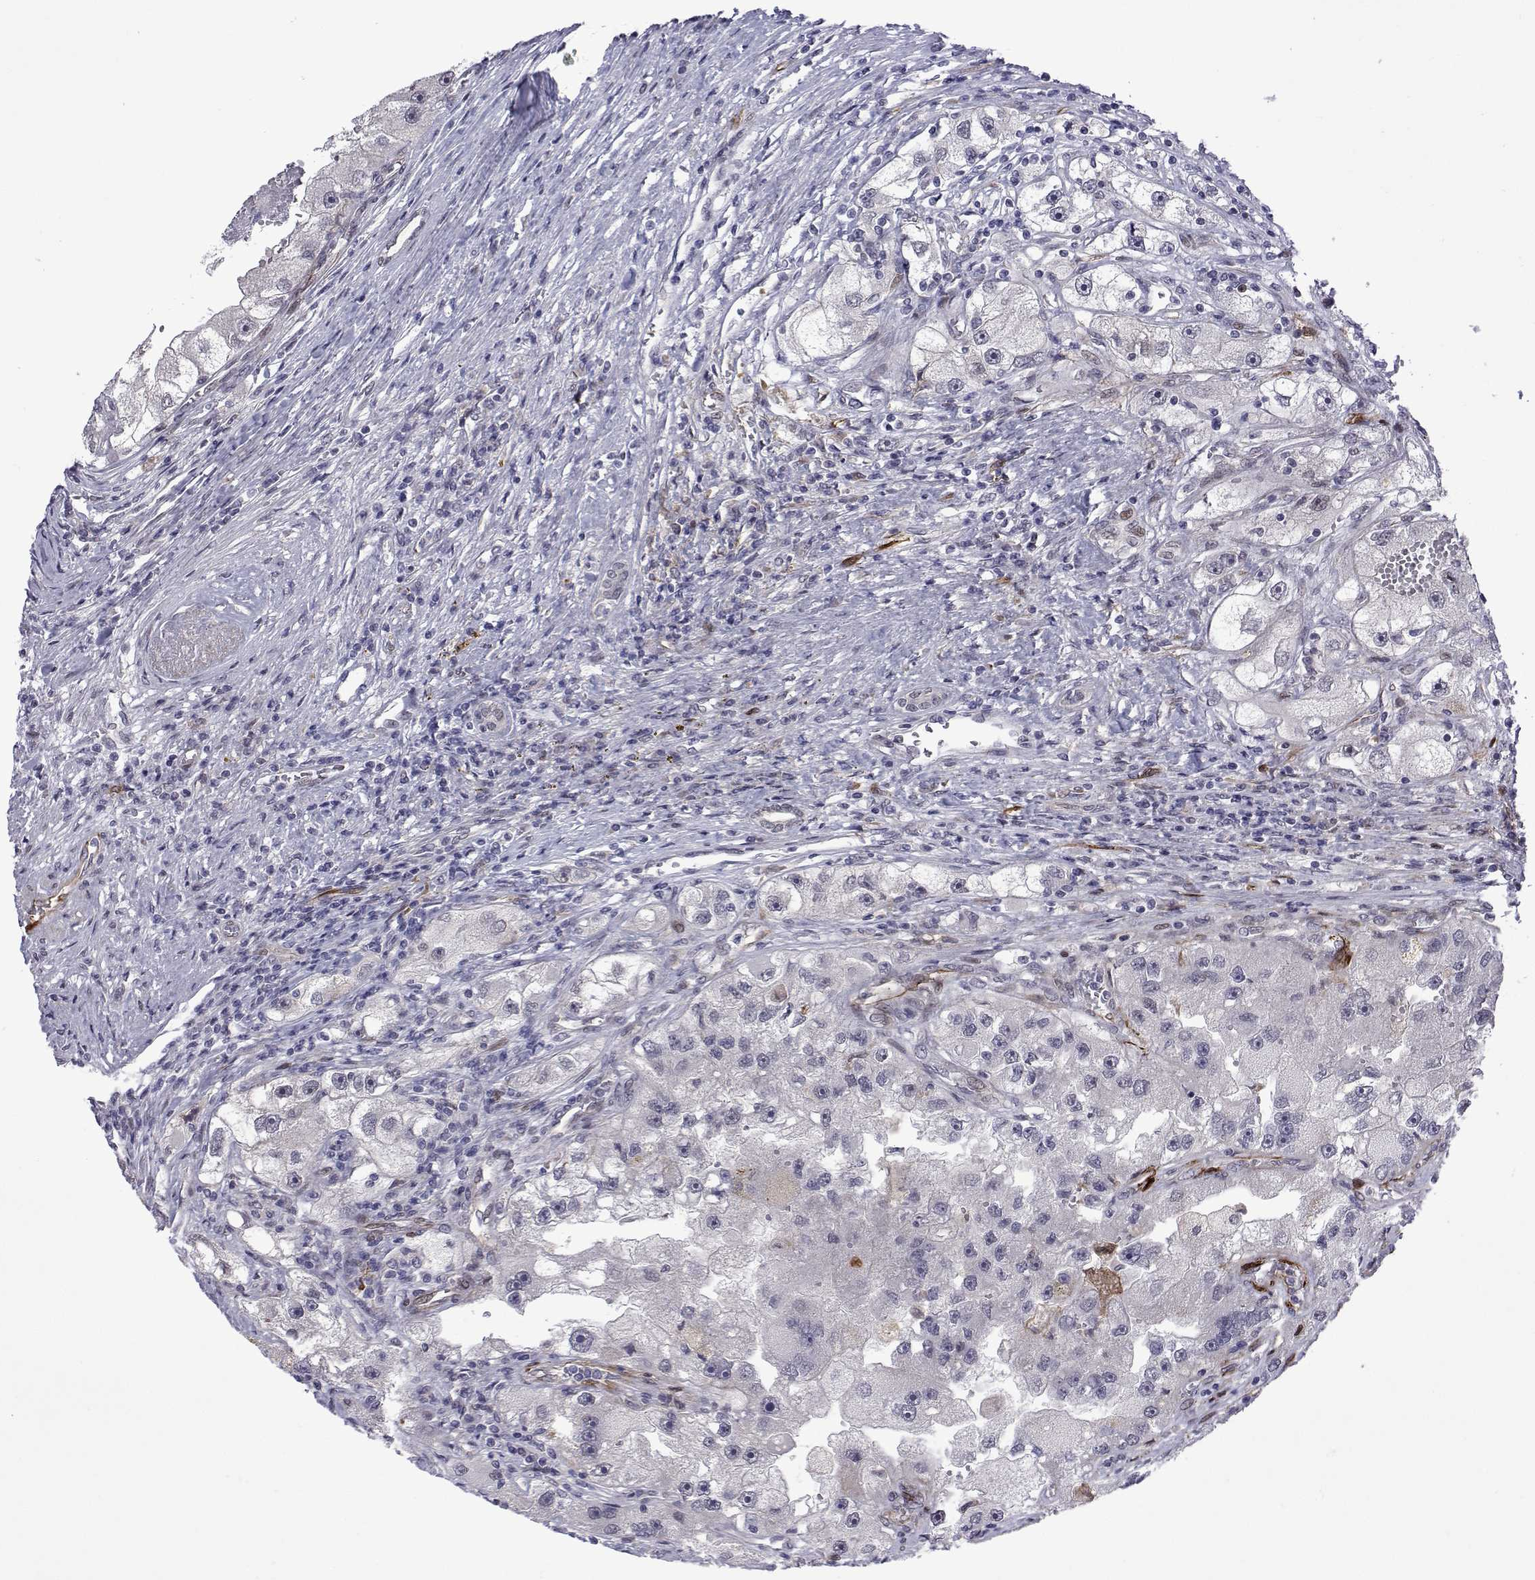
{"staining": {"intensity": "negative", "quantity": "none", "location": "none"}, "tissue": "renal cancer", "cell_type": "Tumor cells", "image_type": "cancer", "snomed": [{"axis": "morphology", "description": "Adenocarcinoma, NOS"}, {"axis": "topography", "description": "Kidney"}], "caption": "A high-resolution image shows immunohistochemistry (IHC) staining of adenocarcinoma (renal), which demonstrates no significant expression in tumor cells.", "gene": "EFCAB3", "patient": {"sex": "male", "age": 63}}